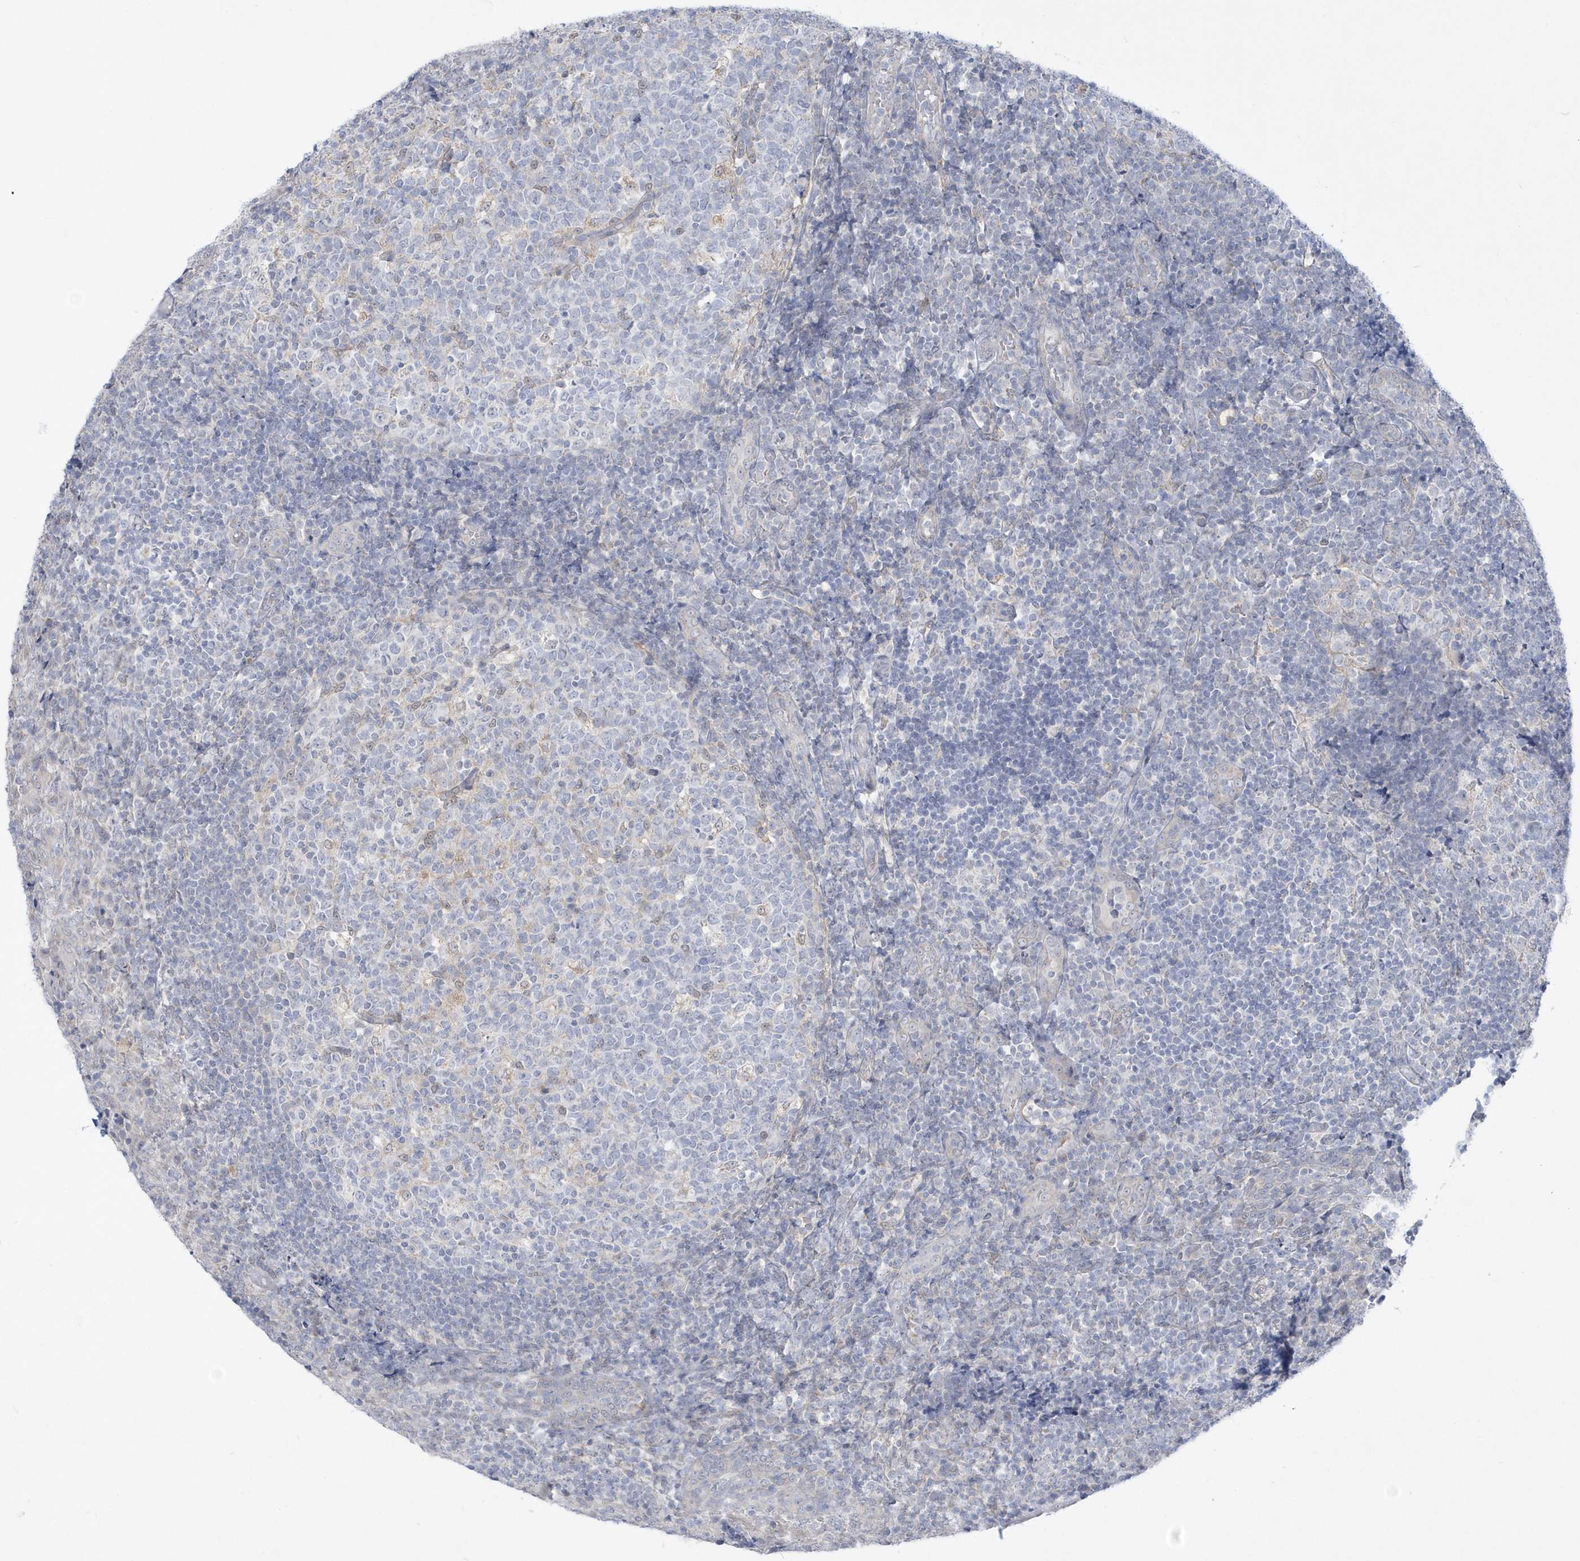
{"staining": {"intensity": "negative", "quantity": "none", "location": "none"}, "tissue": "tonsil", "cell_type": "Germinal center cells", "image_type": "normal", "snomed": [{"axis": "morphology", "description": "Normal tissue, NOS"}, {"axis": "topography", "description": "Tonsil"}], "caption": "The image exhibits no significant positivity in germinal center cells of tonsil. Brightfield microscopy of immunohistochemistry stained with DAB (brown) and hematoxylin (blue), captured at high magnification.", "gene": "PCBD1", "patient": {"sex": "female", "age": 19}}